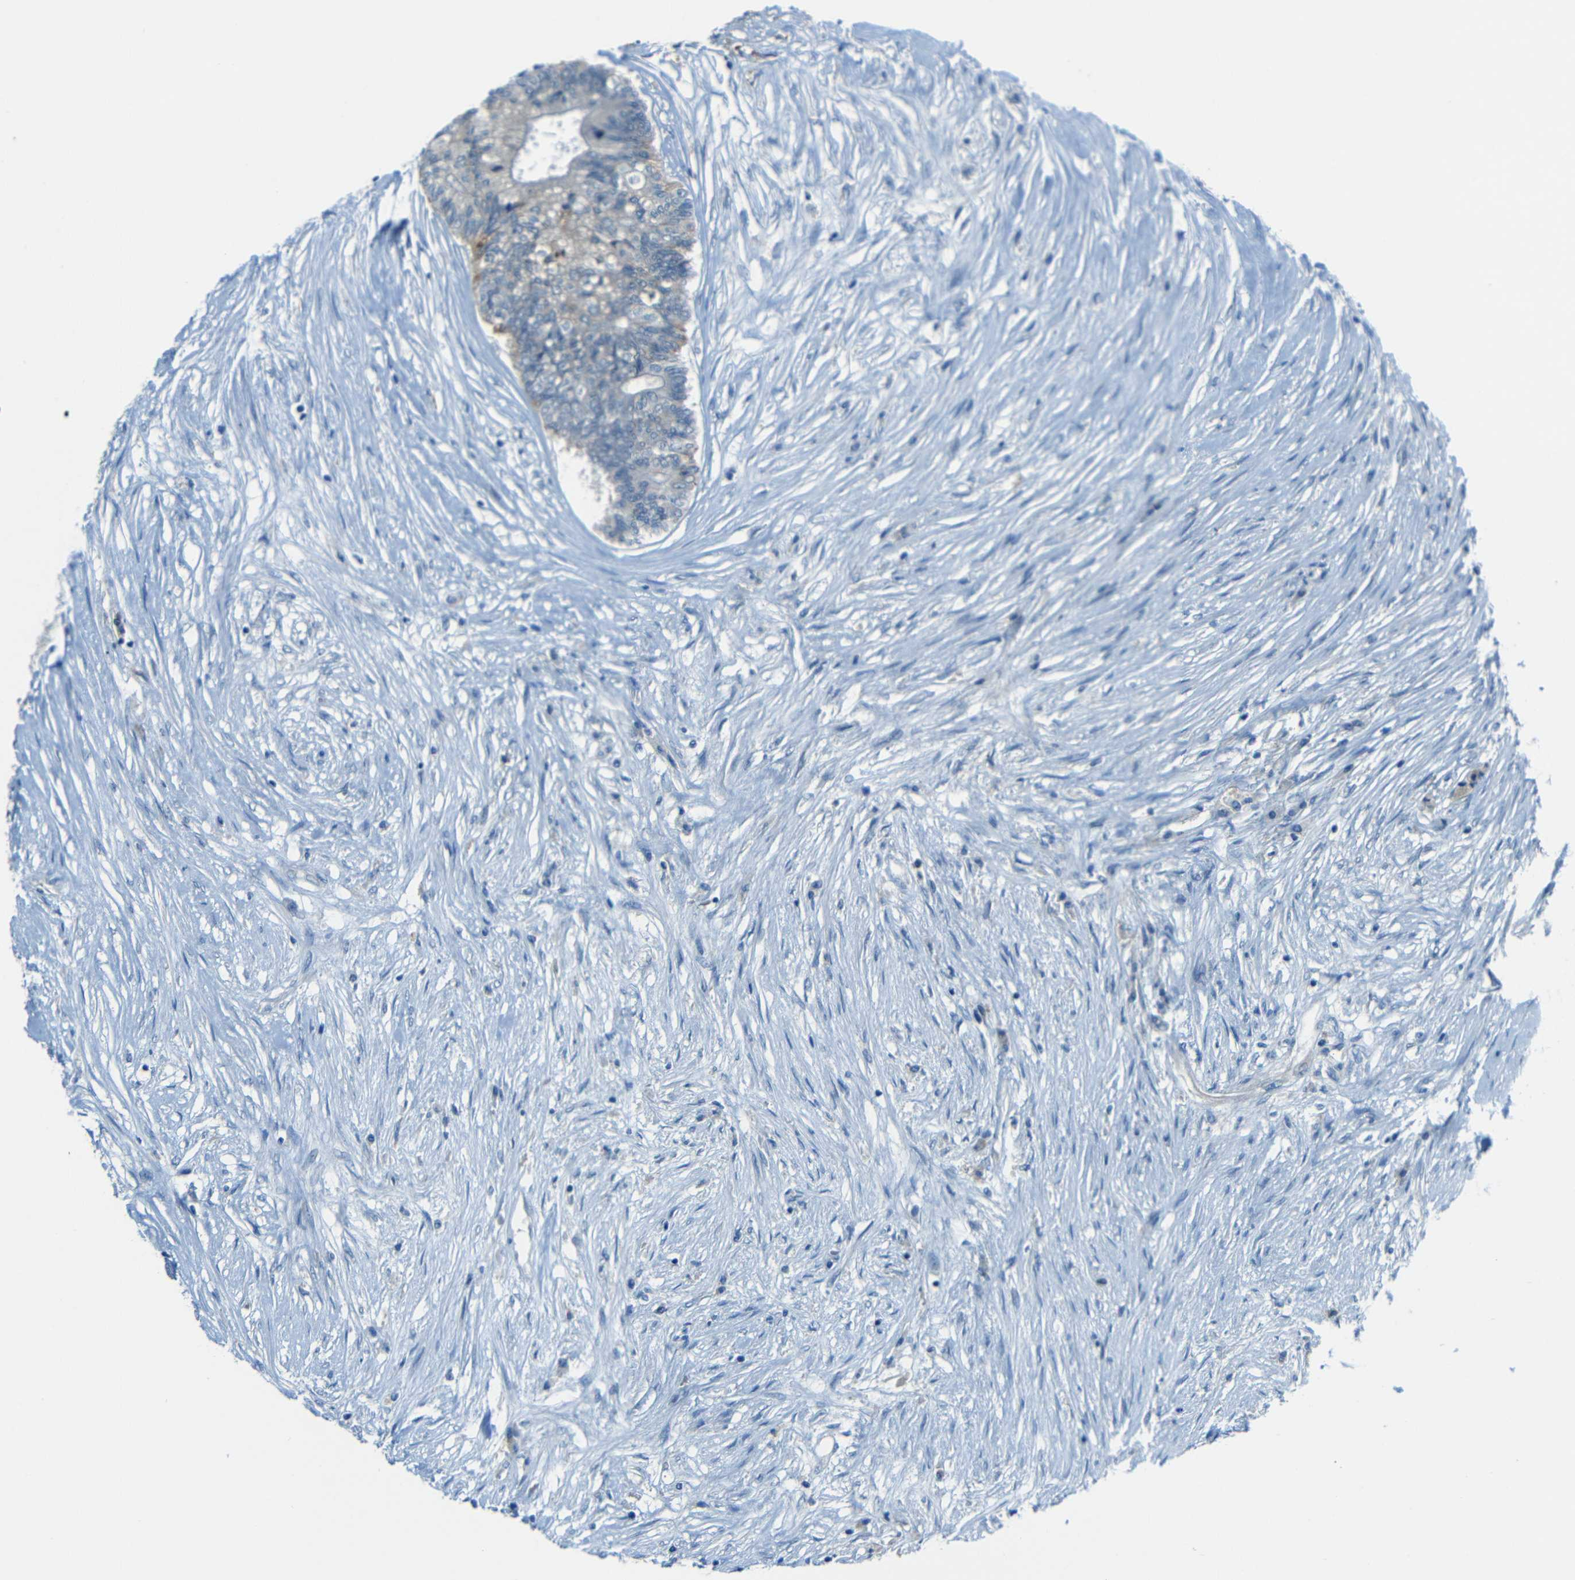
{"staining": {"intensity": "negative", "quantity": "none", "location": "none"}, "tissue": "colorectal cancer", "cell_type": "Tumor cells", "image_type": "cancer", "snomed": [{"axis": "morphology", "description": "Adenocarcinoma, NOS"}, {"axis": "topography", "description": "Rectum"}], "caption": "Immunohistochemical staining of colorectal adenocarcinoma displays no significant staining in tumor cells.", "gene": "ANKRD22", "patient": {"sex": "male", "age": 63}}